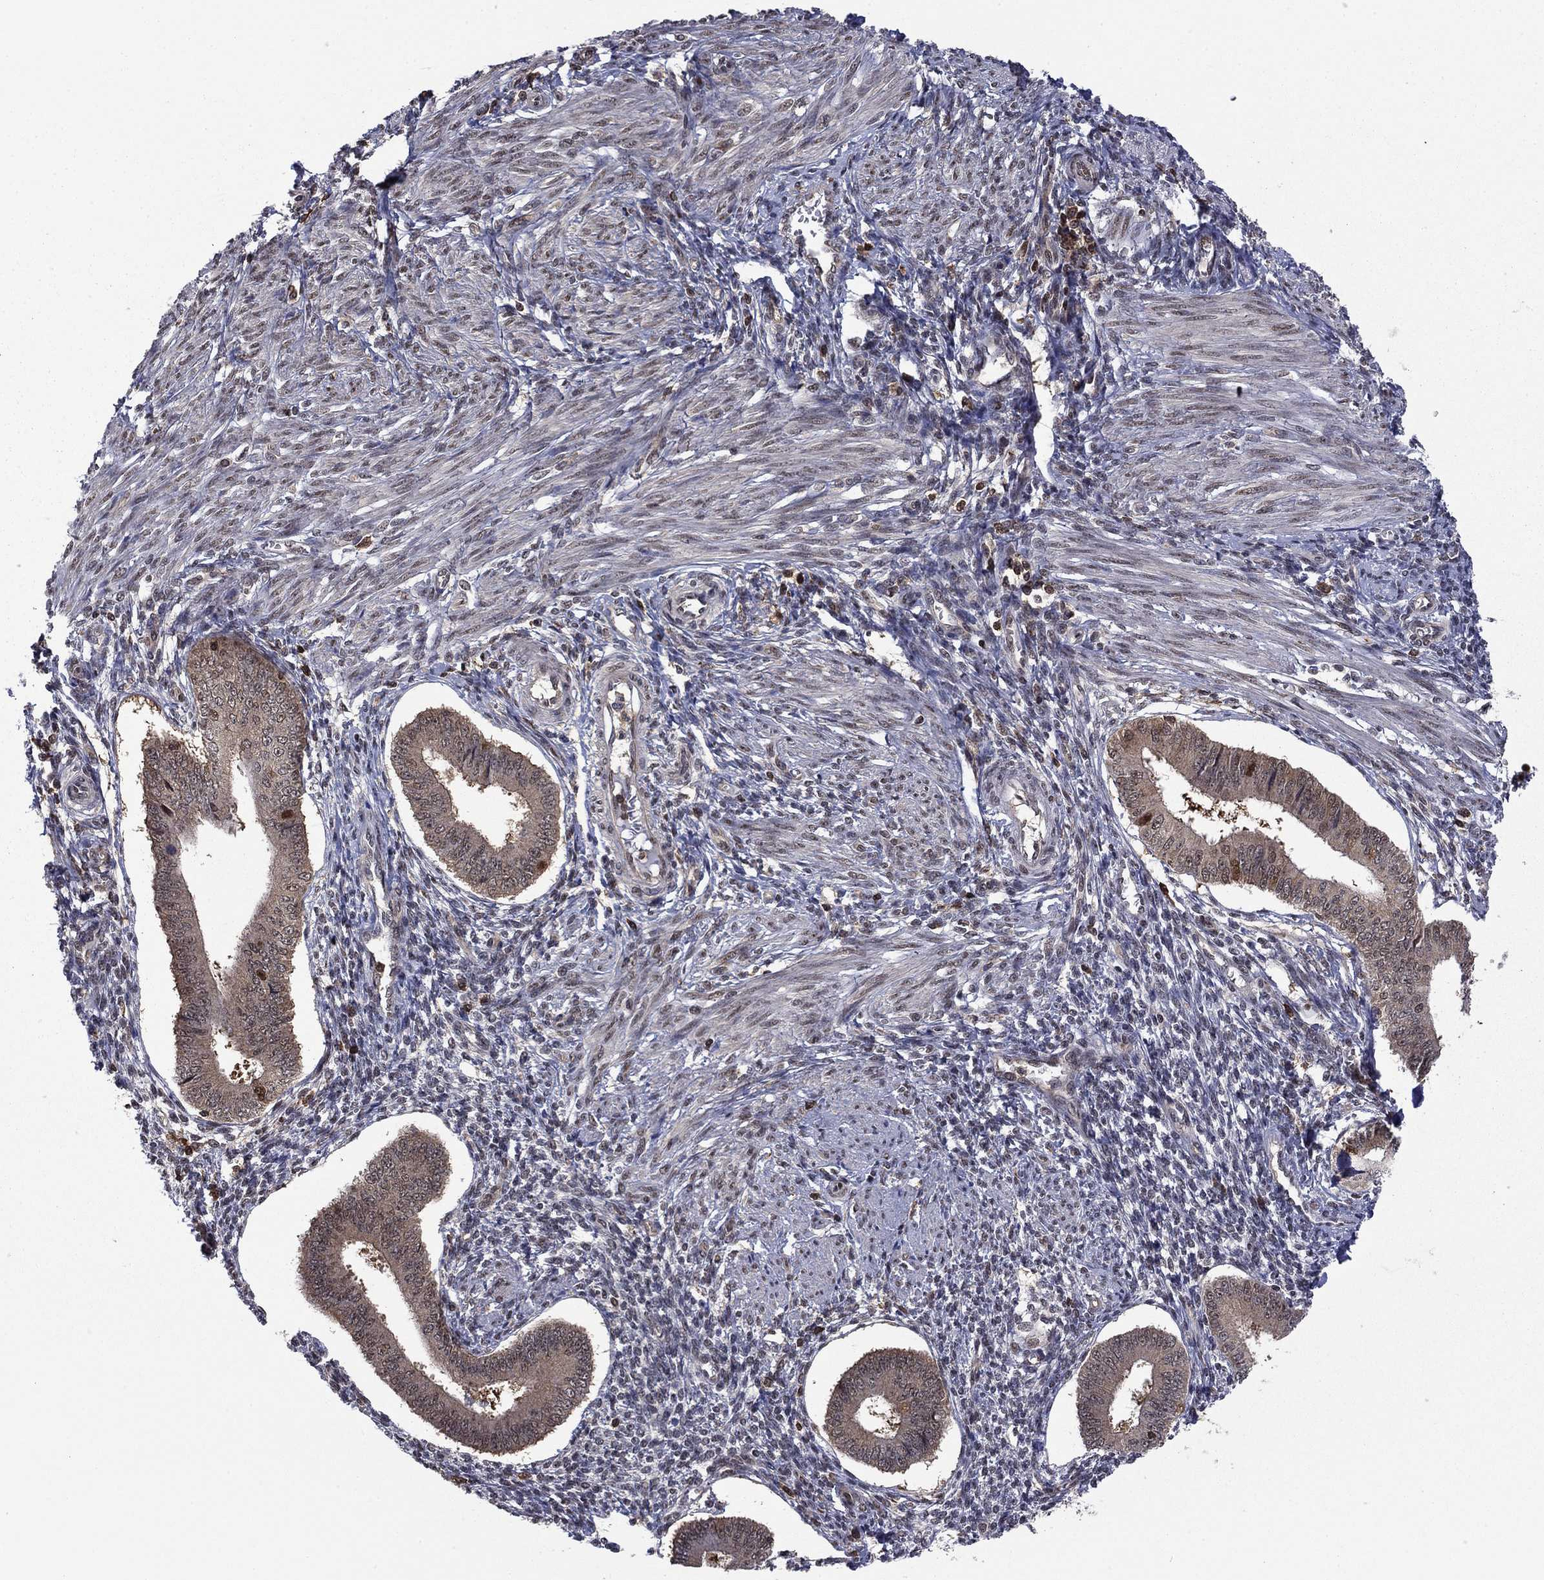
{"staining": {"intensity": "moderate", "quantity": "25%-75%", "location": "nuclear"}, "tissue": "endometrium", "cell_type": "Cells in endometrial stroma", "image_type": "normal", "snomed": [{"axis": "morphology", "description": "Normal tissue, NOS"}, {"axis": "topography", "description": "Endometrium"}], "caption": "The histopathology image shows staining of benign endometrium, revealing moderate nuclear protein positivity (brown color) within cells in endometrial stroma. (DAB IHC with brightfield microscopy, high magnification).", "gene": "PSMD2", "patient": {"sex": "female", "age": 42}}